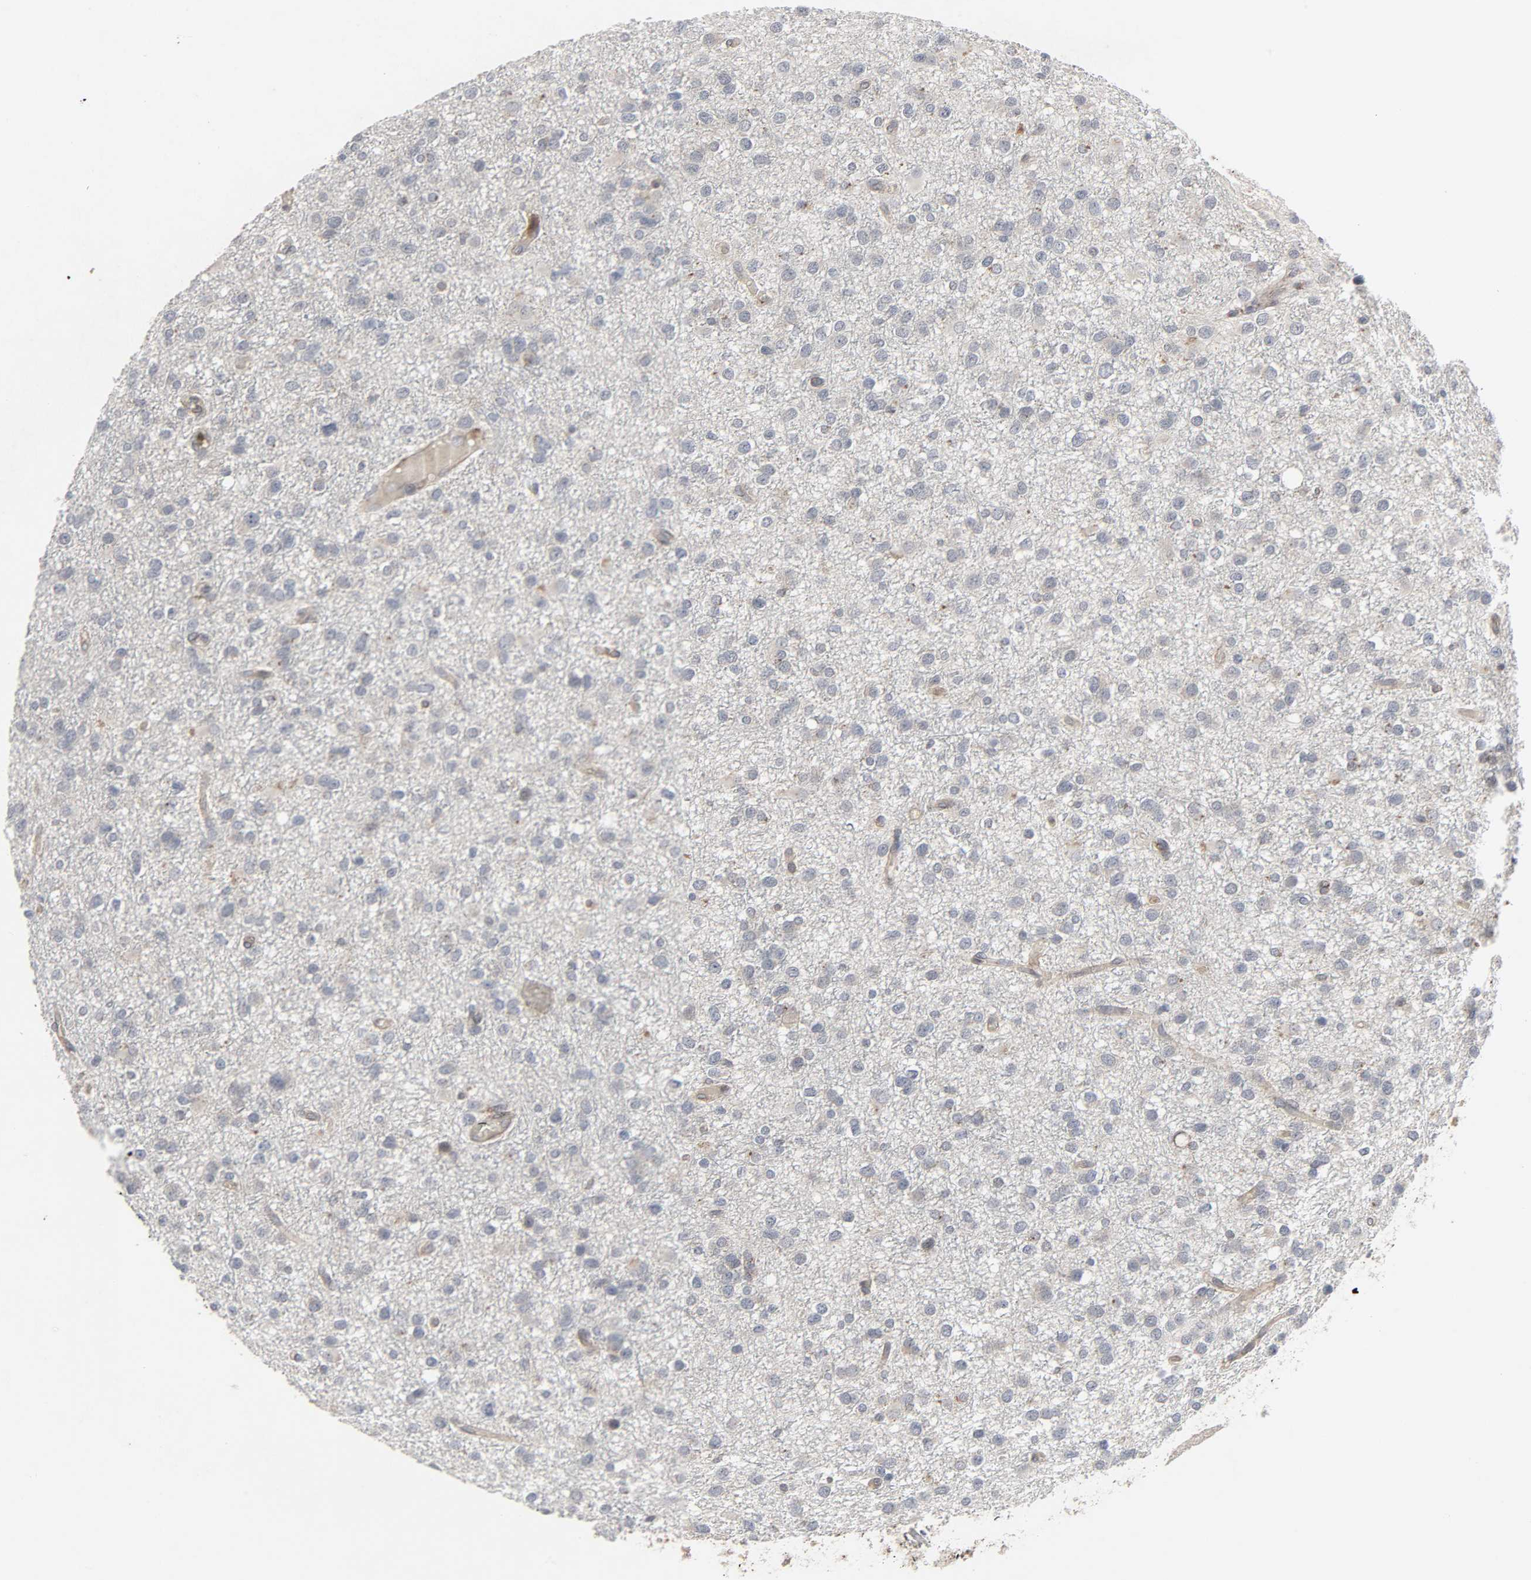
{"staining": {"intensity": "weak", "quantity": "<25%", "location": "cytoplasmic/membranous"}, "tissue": "glioma", "cell_type": "Tumor cells", "image_type": "cancer", "snomed": [{"axis": "morphology", "description": "Glioma, malignant, Low grade"}, {"axis": "topography", "description": "Brain"}], "caption": "Glioma stained for a protein using IHC reveals no staining tumor cells.", "gene": "ADCY4", "patient": {"sex": "male", "age": 42}}